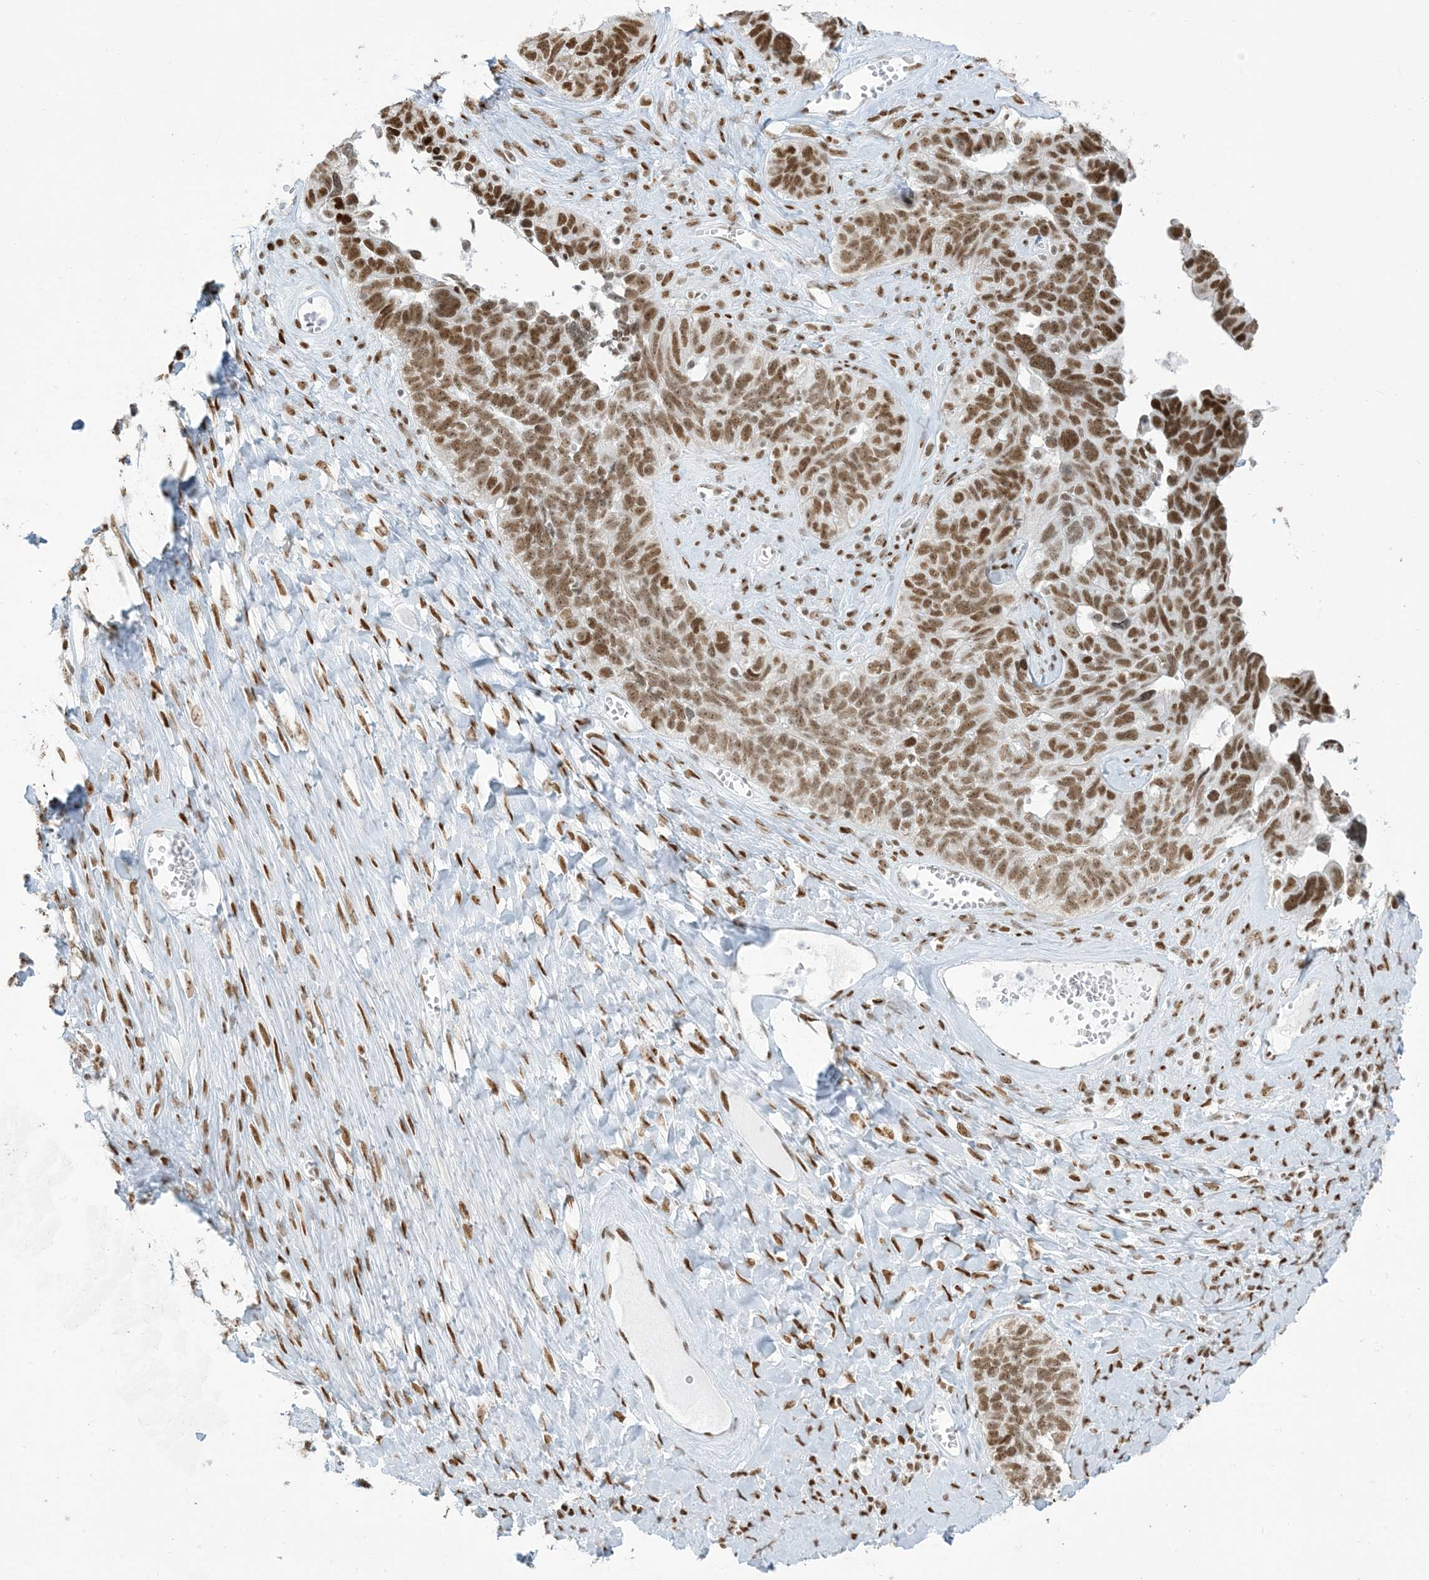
{"staining": {"intensity": "moderate", "quantity": ">75%", "location": "nuclear"}, "tissue": "ovarian cancer", "cell_type": "Tumor cells", "image_type": "cancer", "snomed": [{"axis": "morphology", "description": "Cystadenocarcinoma, serous, NOS"}, {"axis": "topography", "description": "Ovary"}], "caption": "An image of ovarian cancer (serous cystadenocarcinoma) stained for a protein shows moderate nuclear brown staining in tumor cells.", "gene": "STAG1", "patient": {"sex": "female", "age": 79}}